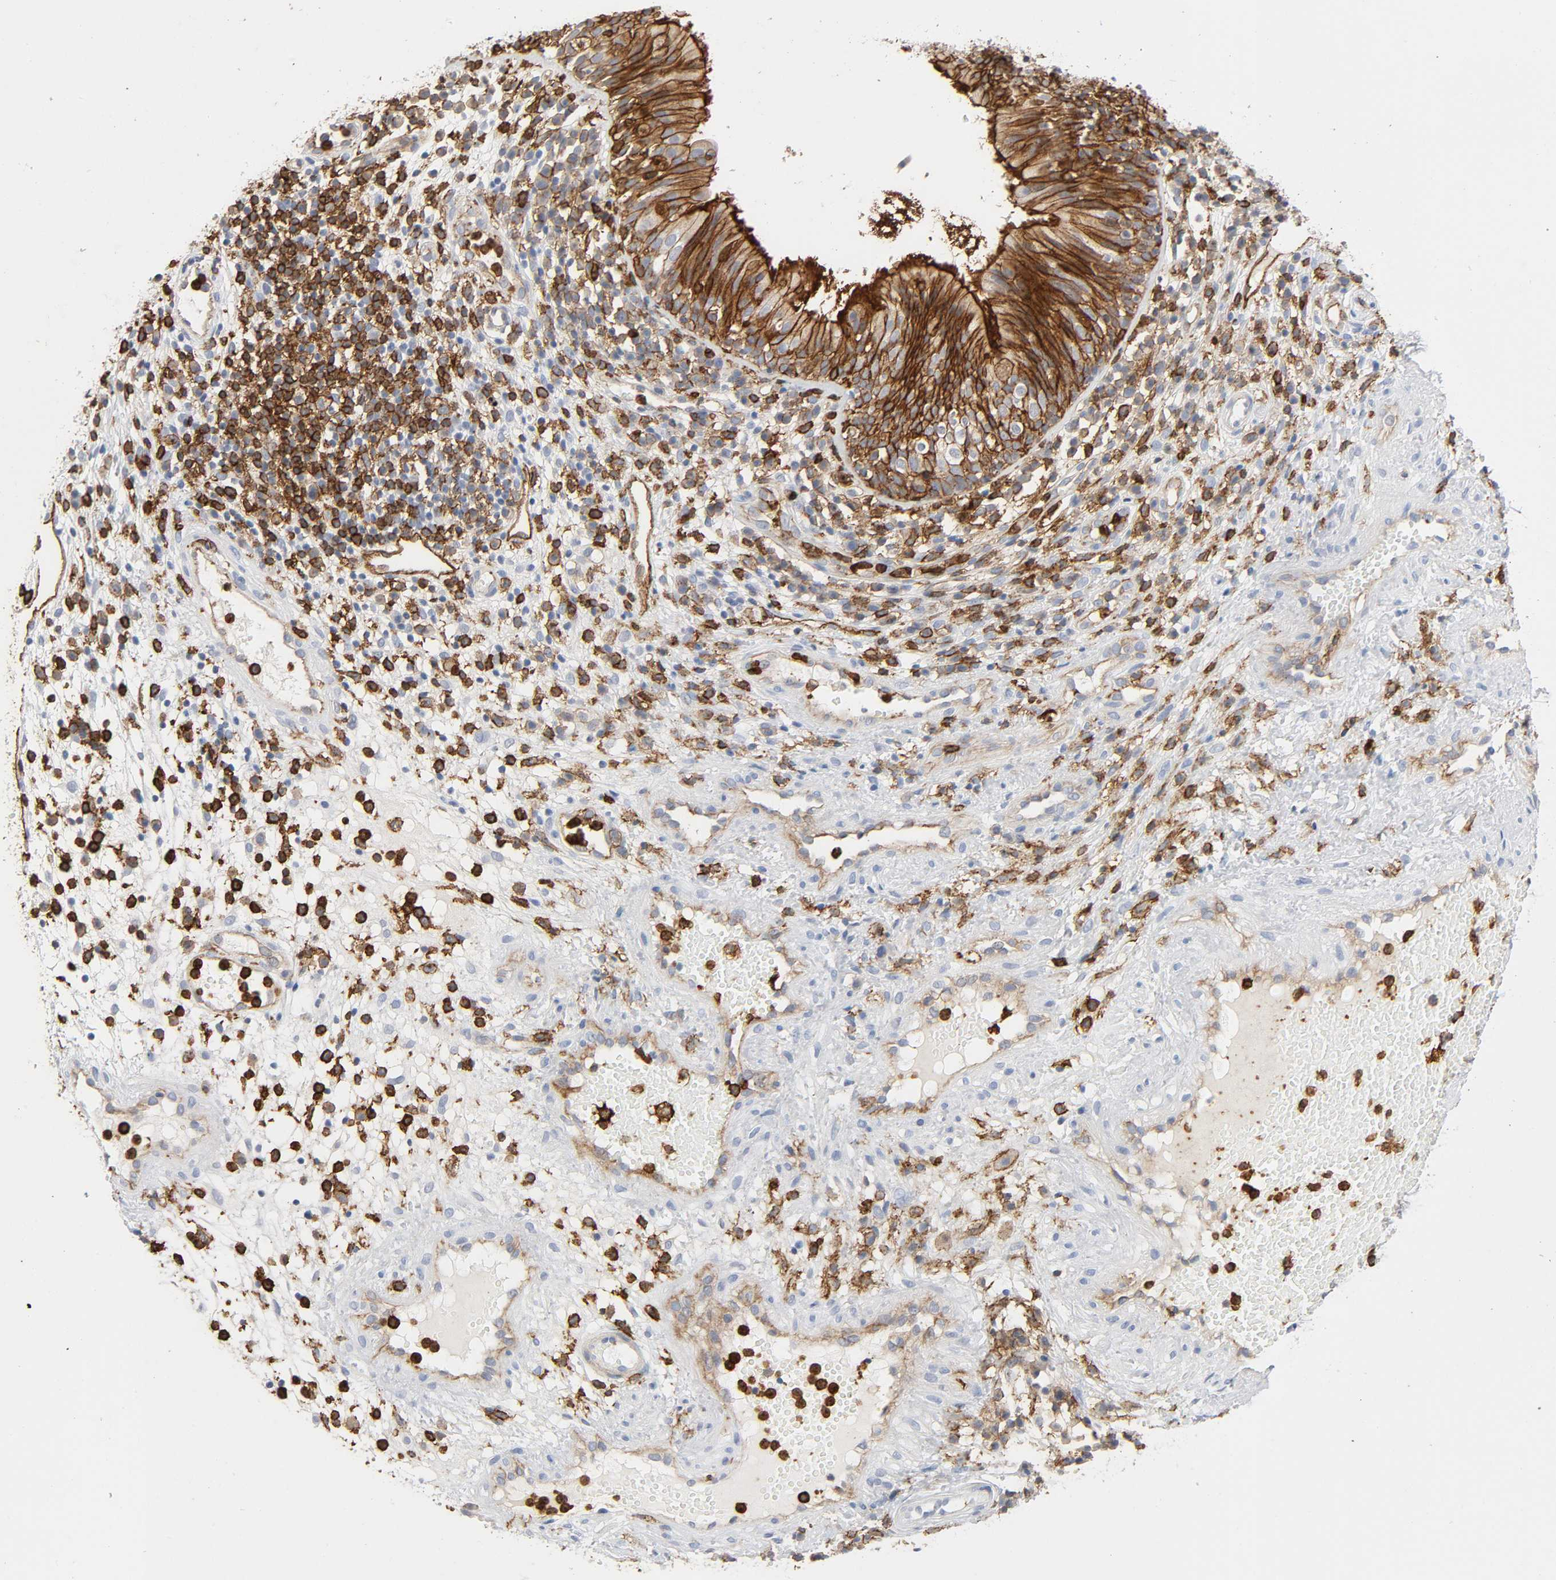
{"staining": {"intensity": "moderate", "quantity": ">75%", "location": "cytoplasmic/membranous"}, "tissue": "nasopharynx", "cell_type": "Respiratory epithelial cells", "image_type": "normal", "snomed": [{"axis": "morphology", "description": "Normal tissue, NOS"}, {"axis": "morphology", "description": "Inflammation, NOS"}, {"axis": "morphology", "description": "Malignant melanoma, Metastatic site"}, {"axis": "topography", "description": "Nasopharynx"}], "caption": "Immunohistochemical staining of benign human nasopharynx shows medium levels of moderate cytoplasmic/membranous positivity in approximately >75% of respiratory epithelial cells. The protein is shown in brown color, while the nuclei are stained blue.", "gene": "LYN", "patient": {"sex": "female", "age": 55}}